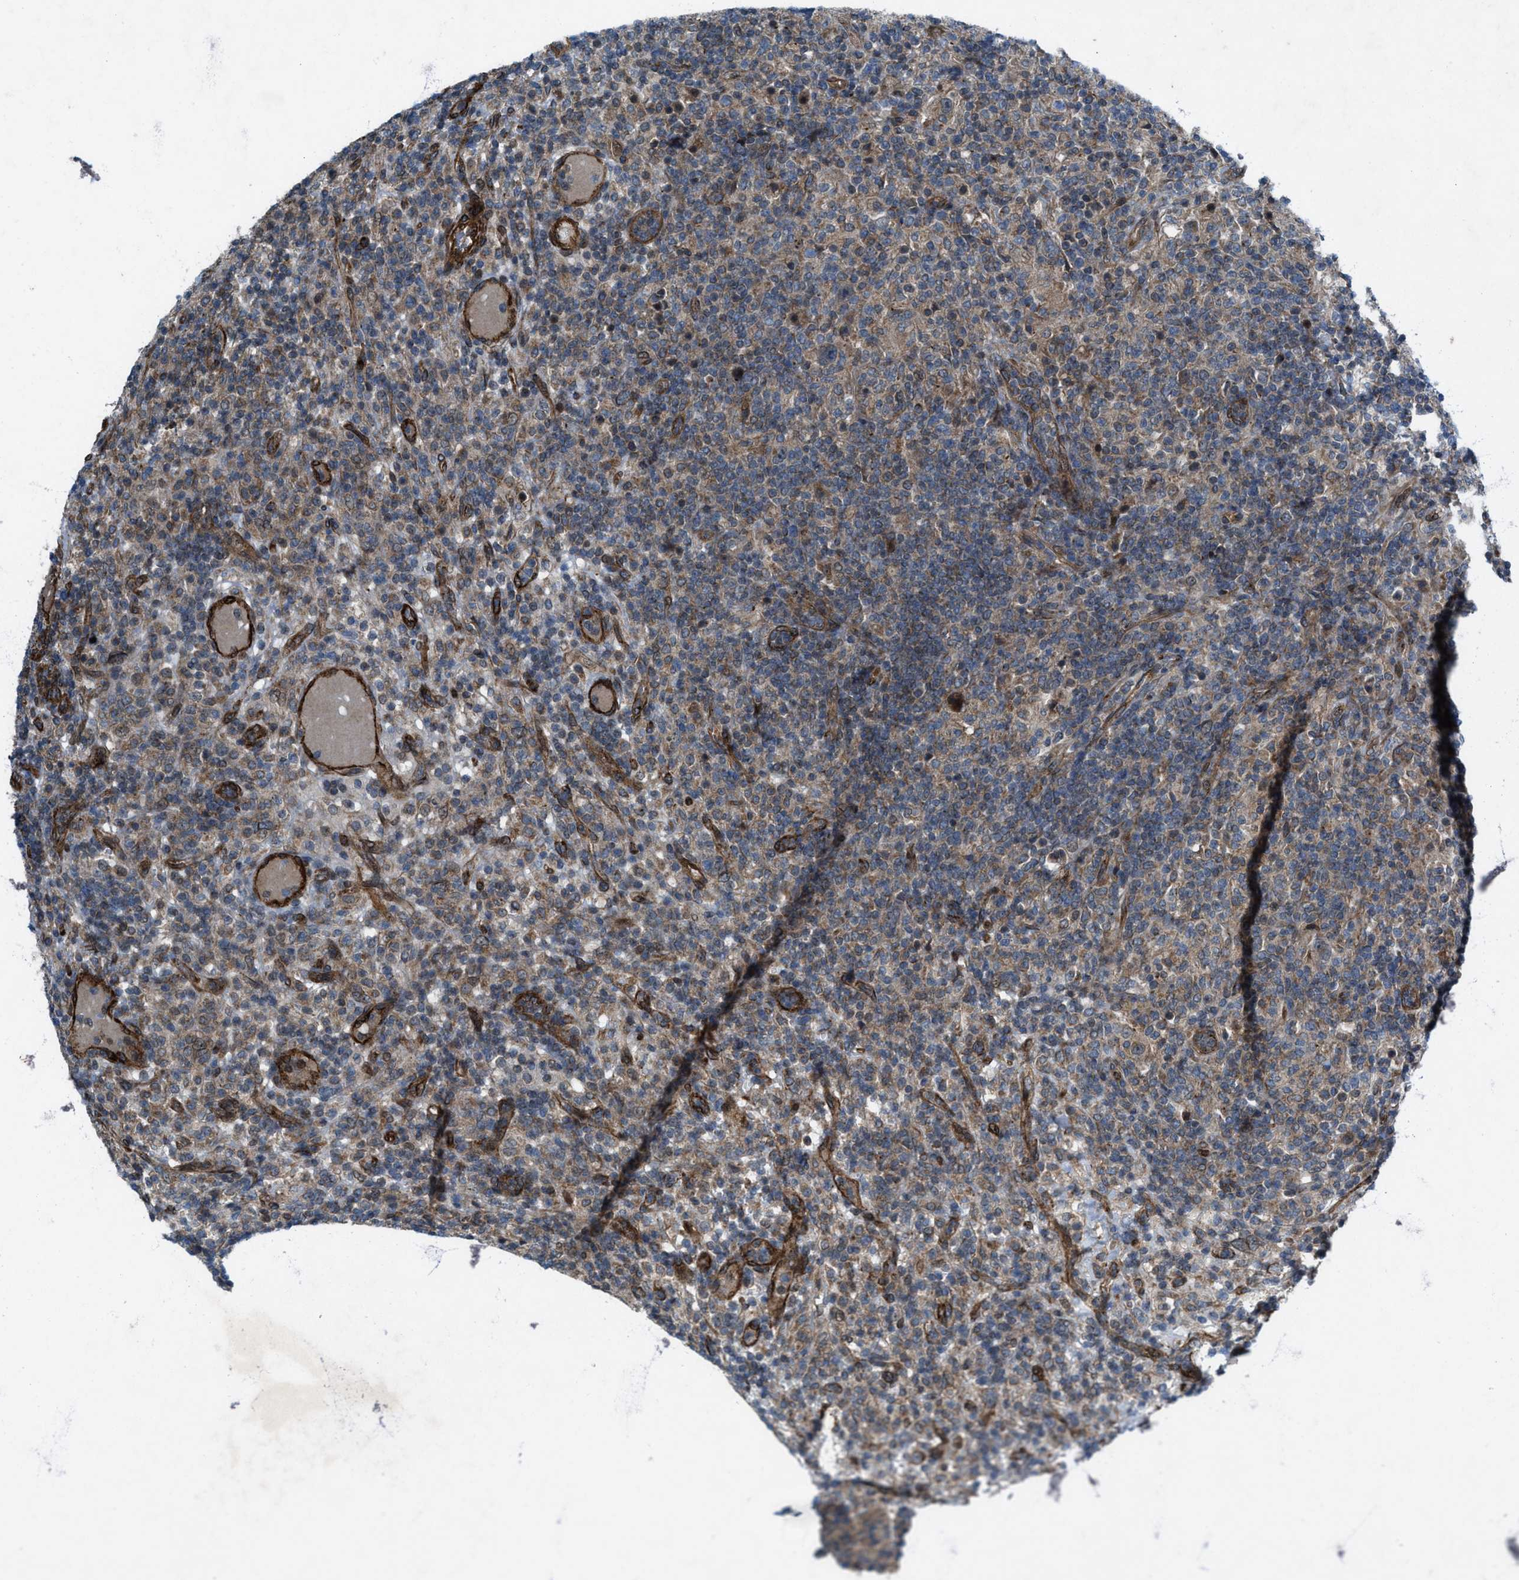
{"staining": {"intensity": "weak", "quantity": ">75%", "location": "cytoplasmic/membranous"}, "tissue": "lymphoma", "cell_type": "Tumor cells", "image_type": "cancer", "snomed": [{"axis": "morphology", "description": "Hodgkin's disease, NOS"}, {"axis": "topography", "description": "Lymph node"}], "caption": "High-power microscopy captured an IHC image of lymphoma, revealing weak cytoplasmic/membranous staining in about >75% of tumor cells.", "gene": "URGCP", "patient": {"sex": "male", "age": 70}}